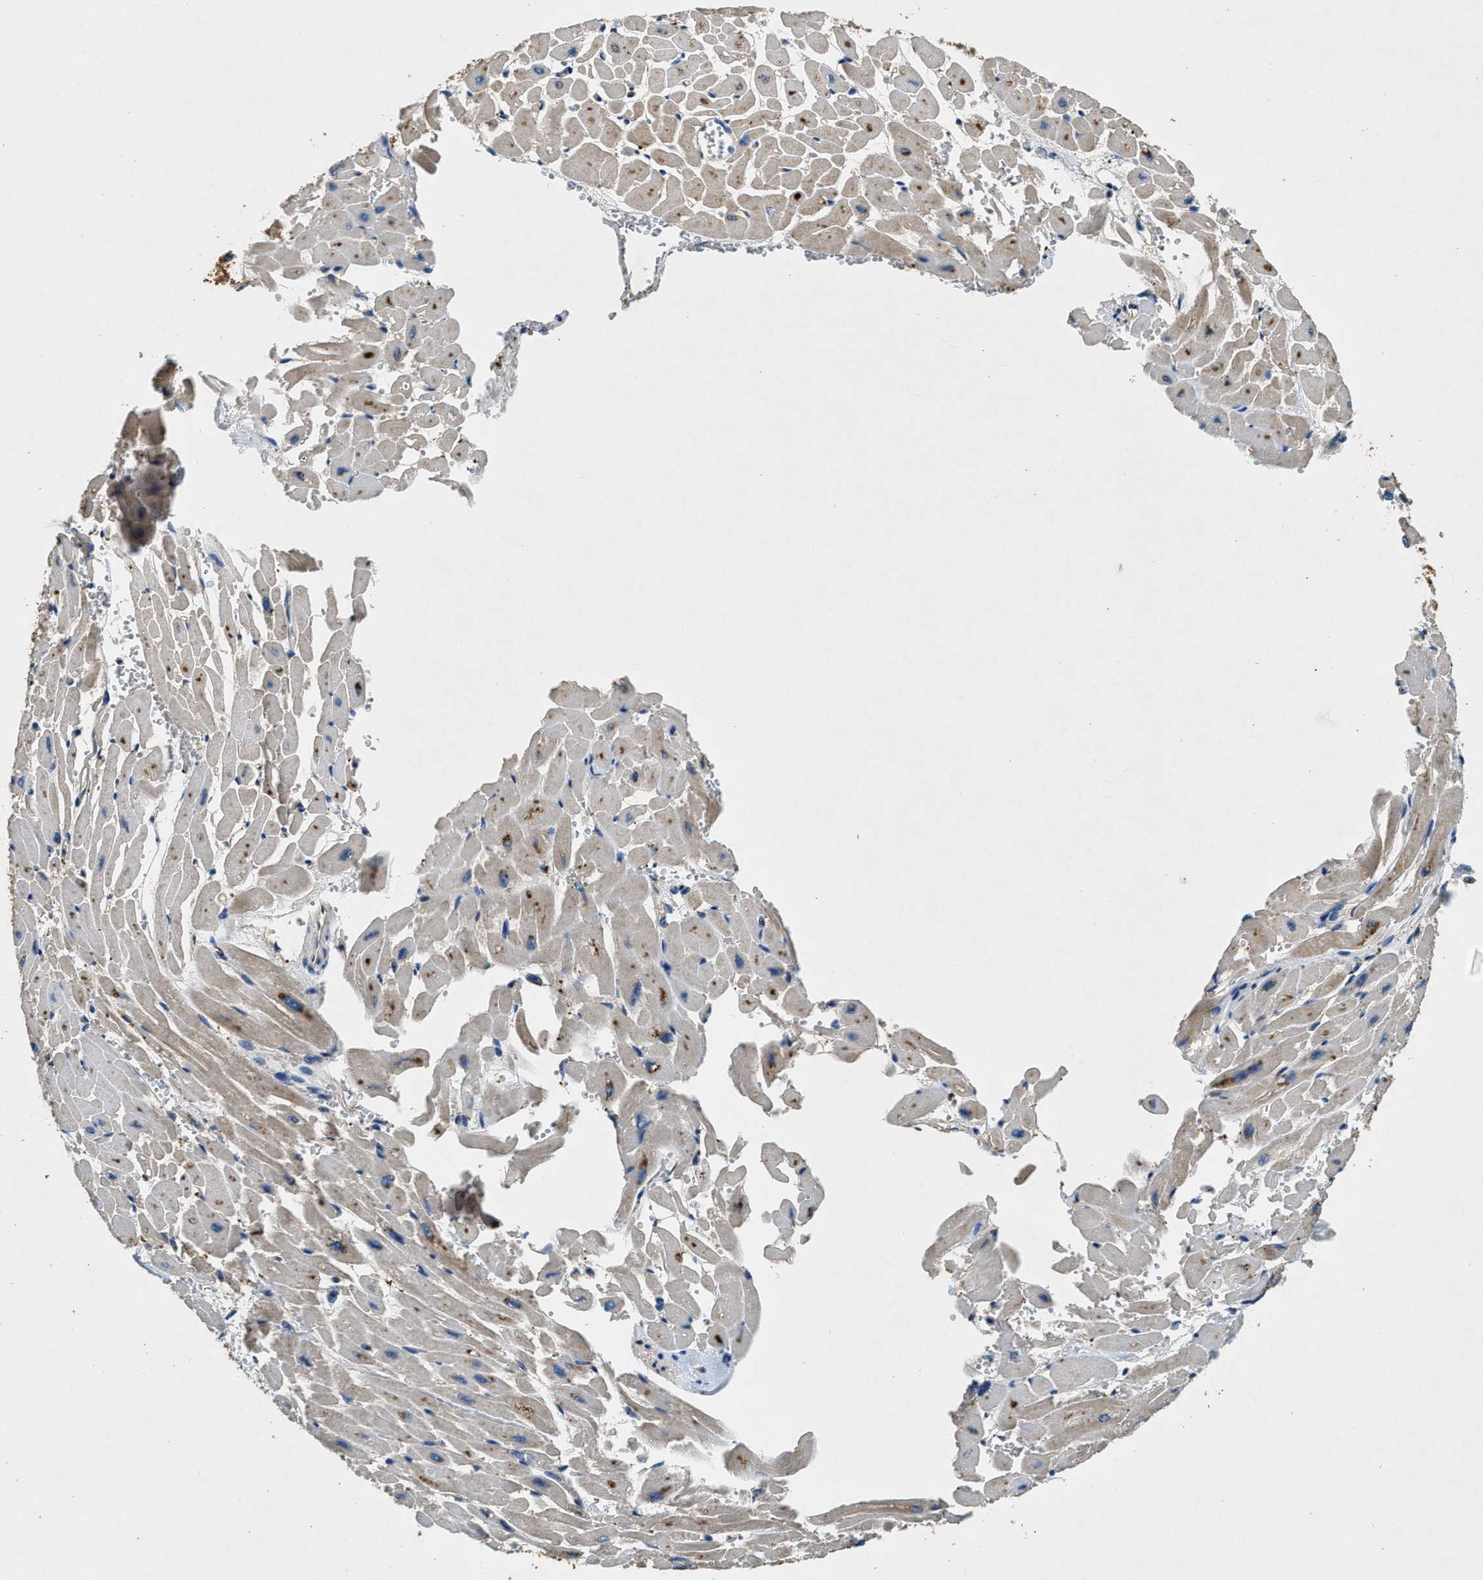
{"staining": {"intensity": "moderate", "quantity": "25%-75%", "location": "cytoplasmic/membranous"}, "tissue": "heart muscle", "cell_type": "Cardiomyocytes", "image_type": "normal", "snomed": [{"axis": "morphology", "description": "Normal tissue, NOS"}, {"axis": "topography", "description": "Heart"}], "caption": "IHC (DAB (3,3'-diaminobenzidine)) staining of normal heart muscle demonstrates moderate cytoplasmic/membranous protein expression in about 25%-75% of cardiomyocytes. (DAB IHC, brown staining for protein, blue staining for nuclei).", "gene": "BLOC1S1", "patient": {"sex": "male", "age": 45}}